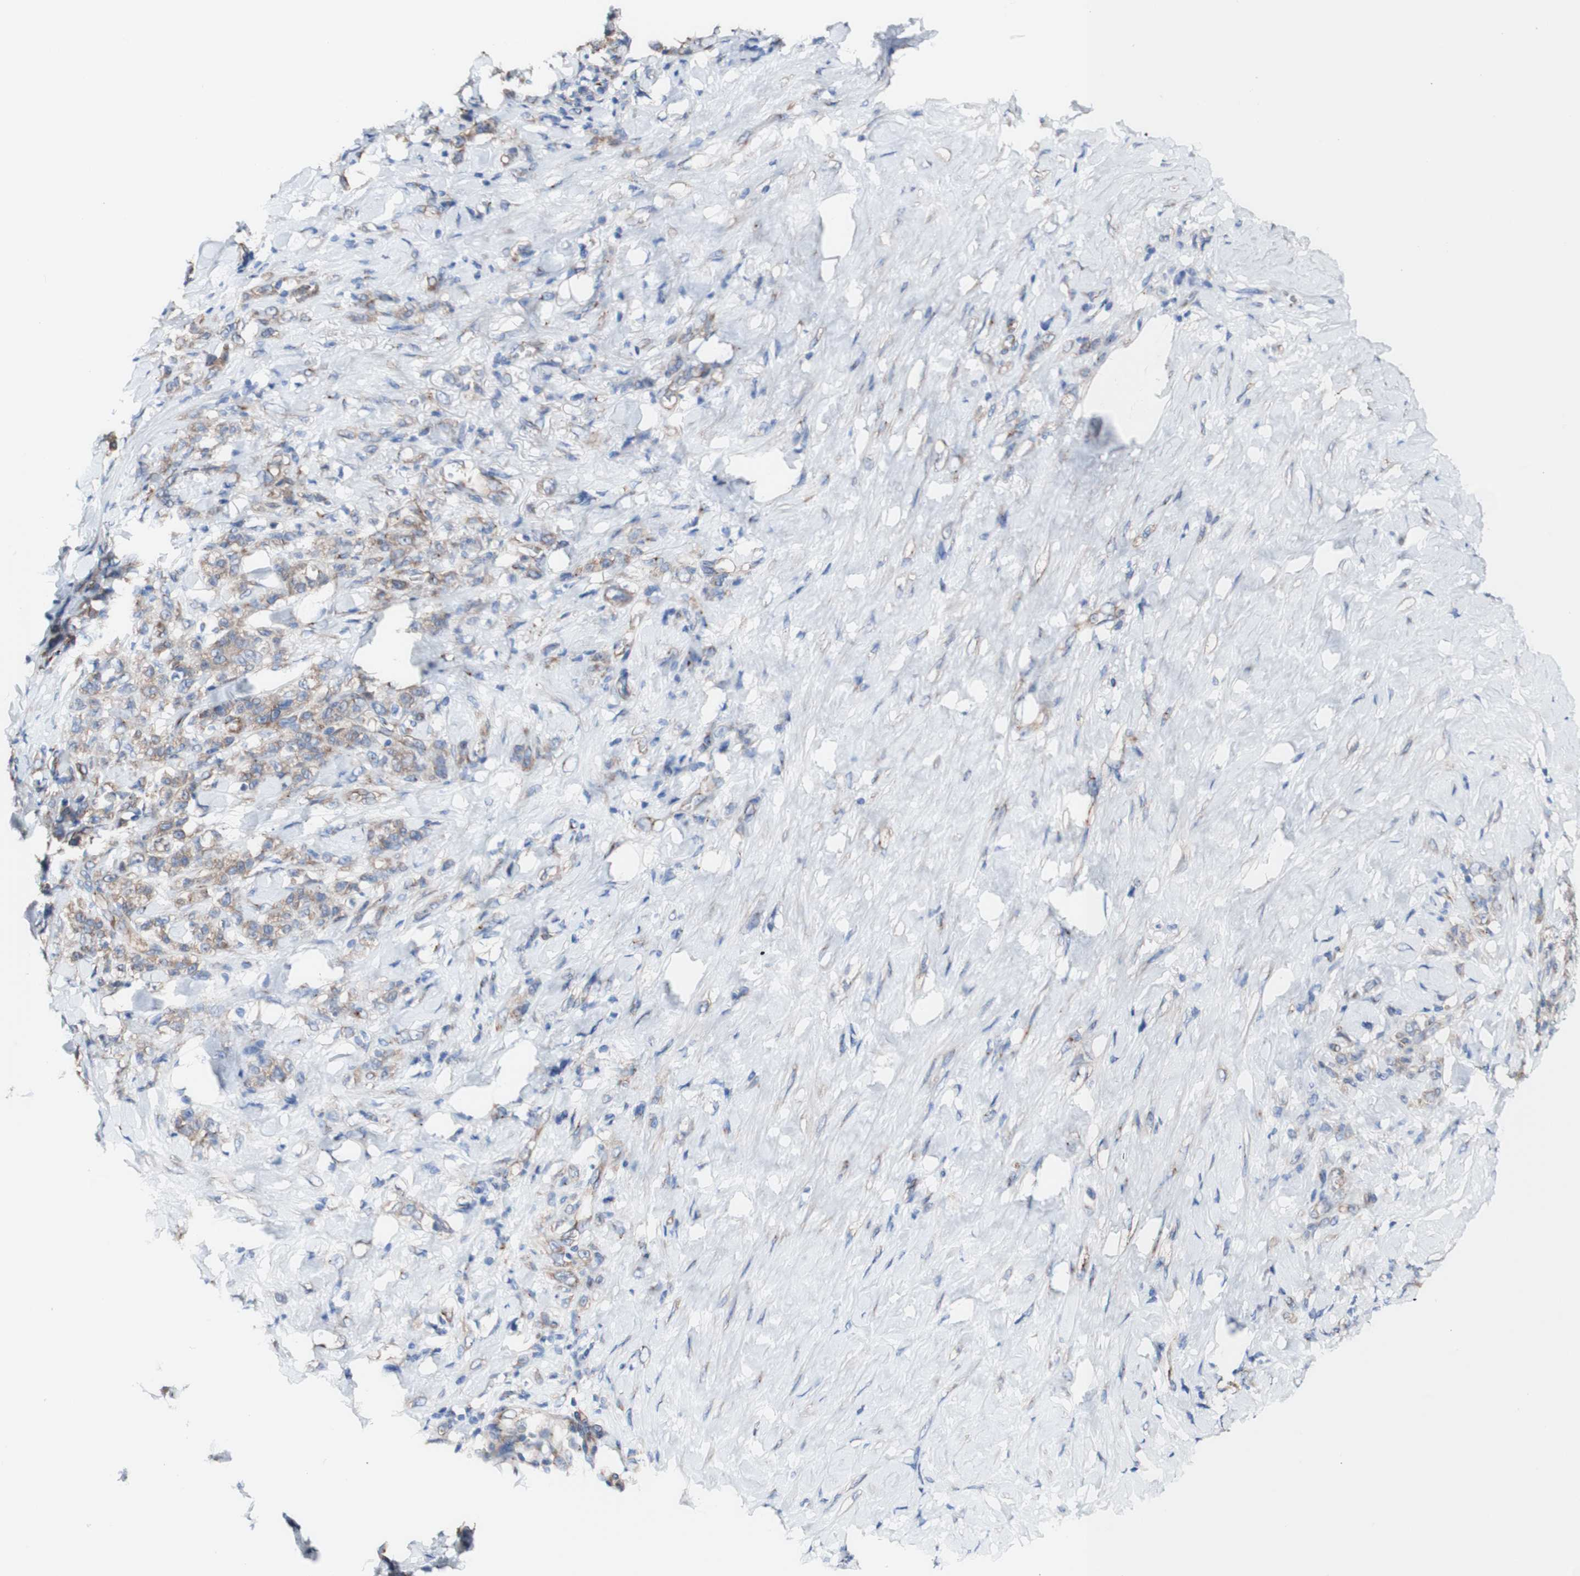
{"staining": {"intensity": "moderate", "quantity": ">75%", "location": "cytoplasmic/membranous"}, "tissue": "stomach cancer", "cell_type": "Tumor cells", "image_type": "cancer", "snomed": [{"axis": "morphology", "description": "Adenocarcinoma, NOS"}, {"axis": "topography", "description": "Stomach"}], "caption": "Adenocarcinoma (stomach) stained with a brown dye shows moderate cytoplasmic/membranous positive expression in about >75% of tumor cells.", "gene": "LRIG3", "patient": {"sex": "male", "age": 82}}